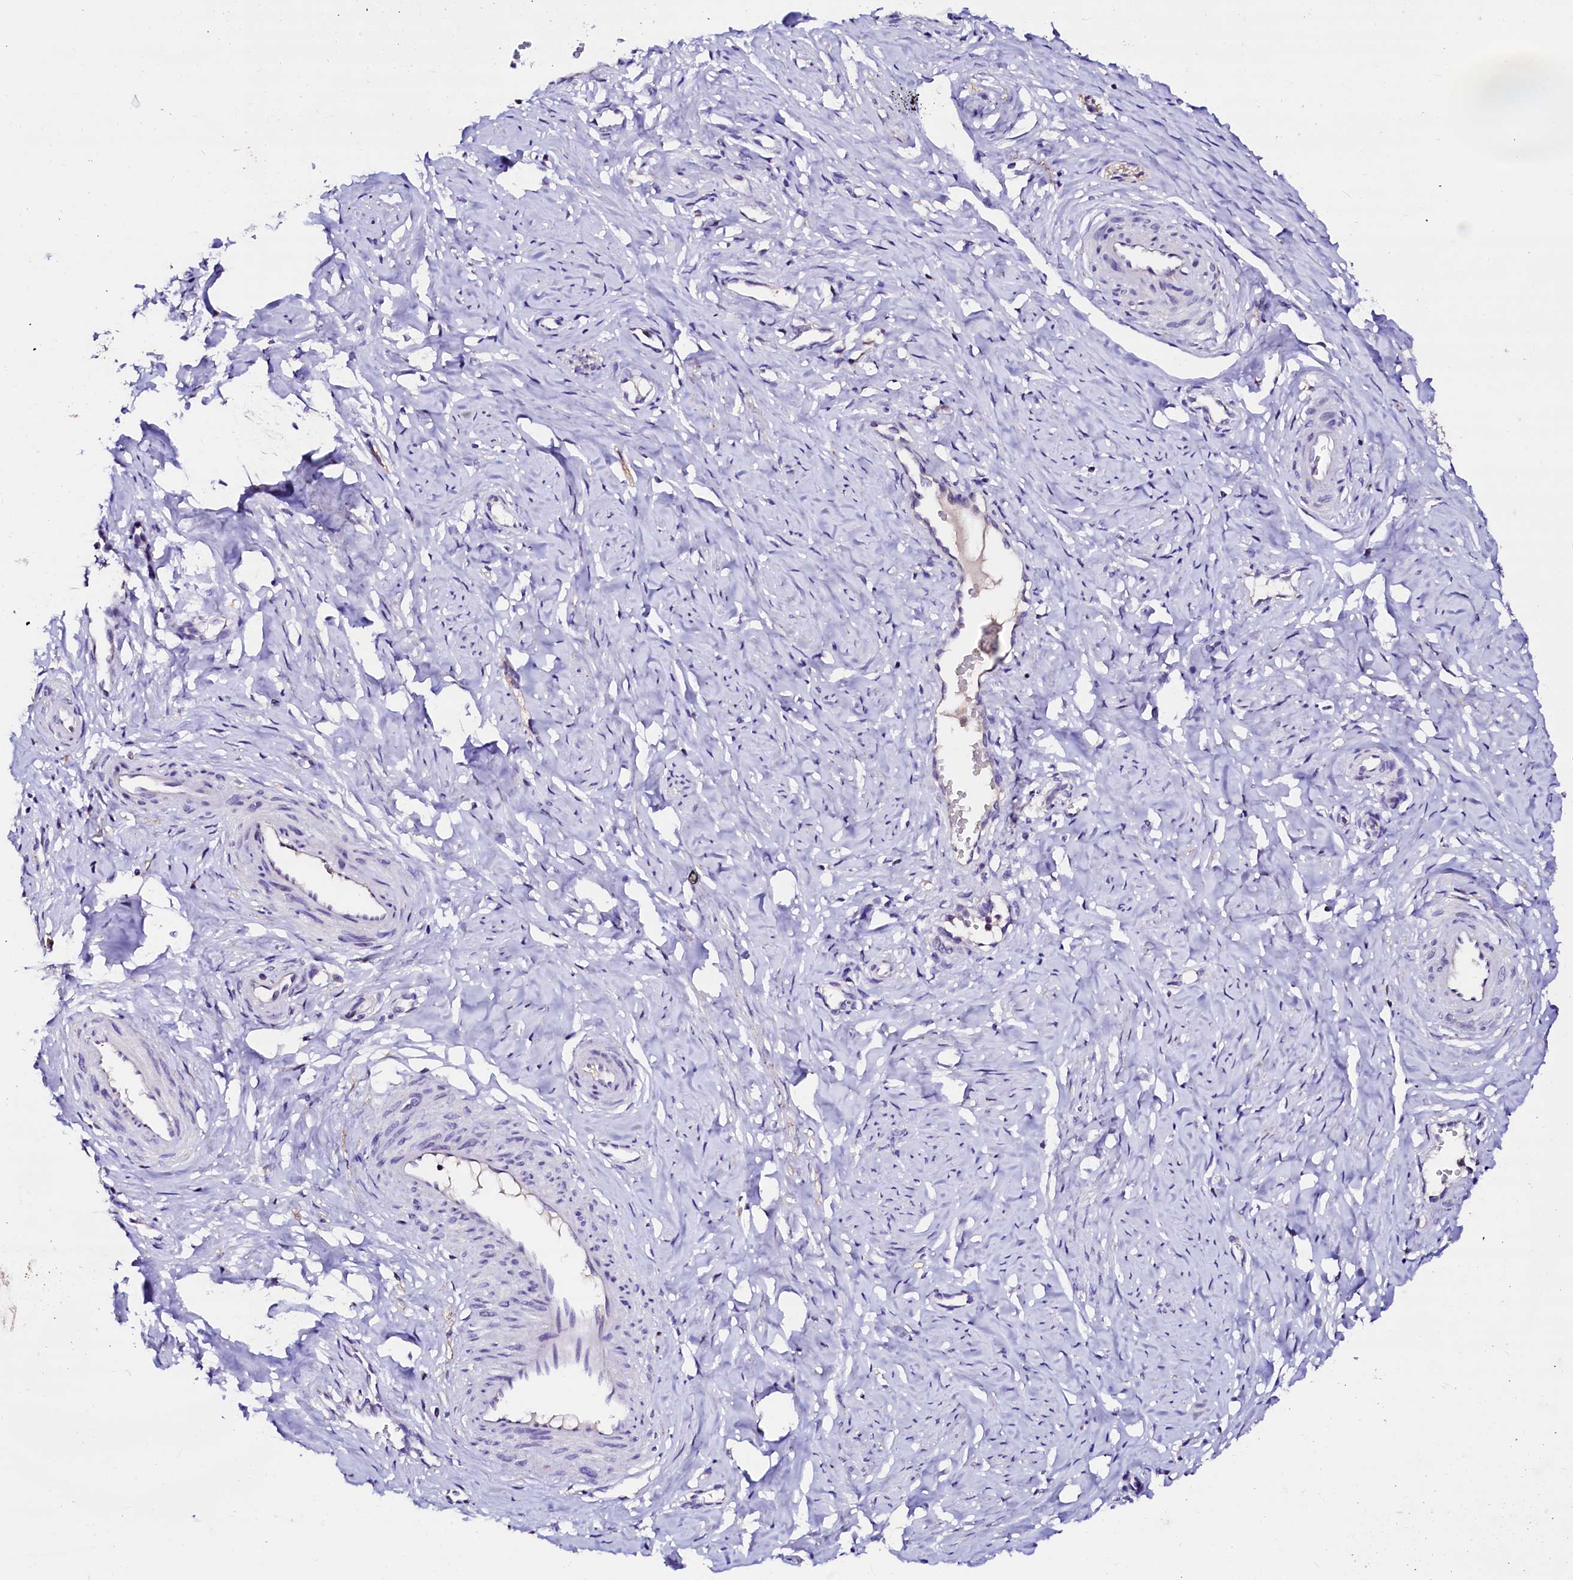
{"staining": {"intensity": "negative", "quantity": "none", "location": "none"}, "tissue": "cervix", "cell_type": "Glandular cells", "image_type": "normal", "snomed": [{"axis": "morphology", "description": "Normal tissue, NOS"}, {"axis": "topography", "description": "Cervix"}], "caption": "DAB (3,3'-diaminobenzidine) immunohistochemical staining of unremarkable human cervix demonstrates no significant positivity in glandular cells. (DAB immunohistochemistry (IHC) visualized using brightfield microscopy, high magnification).", "gene": "NALF1", "patient": {"sex": "female", "age": 27}}